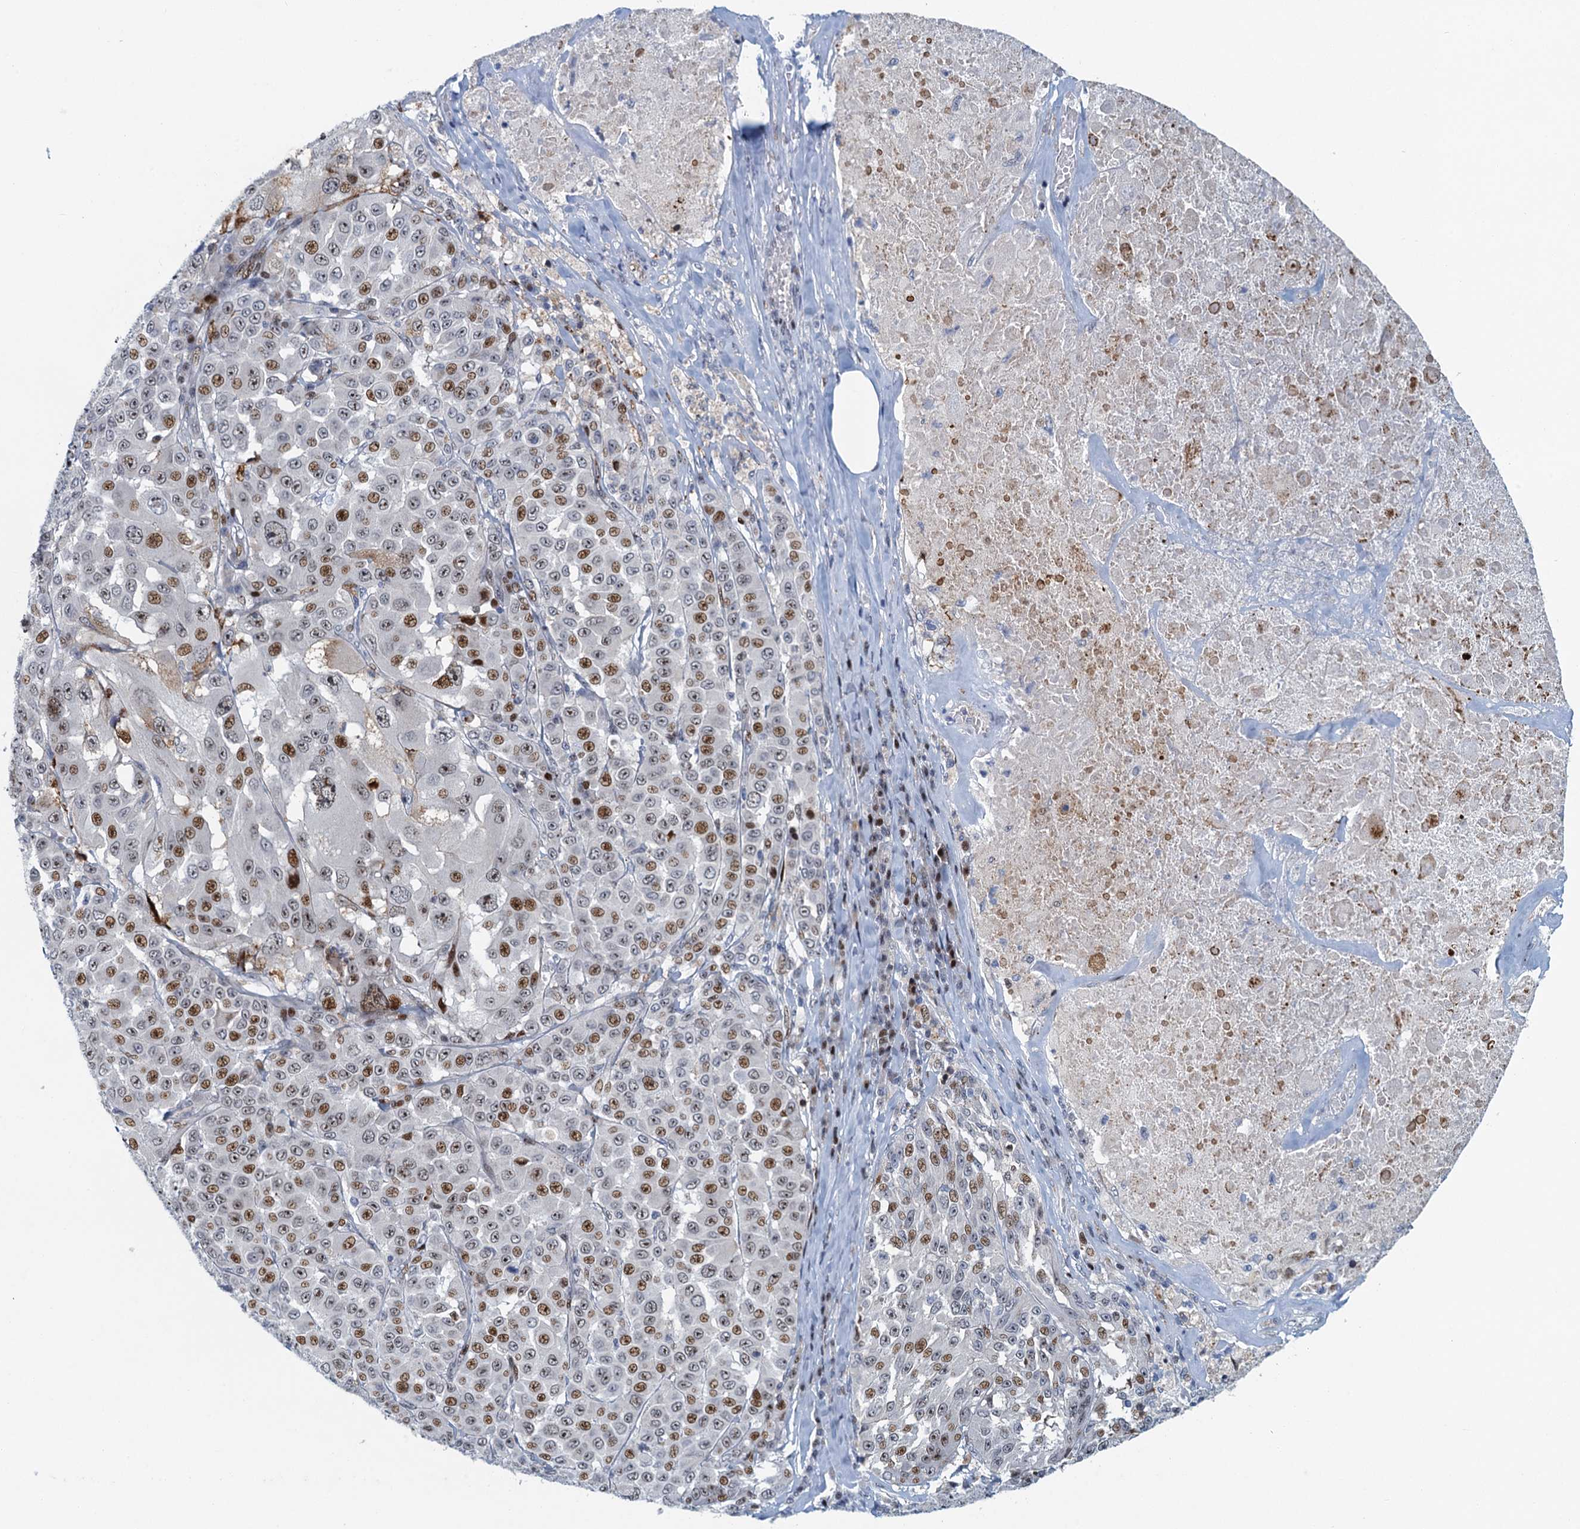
{"staining": {"intensity": "moderate", "quantity": ">75%", "location": "nuclear"}, "tissue": "melanoma", "cell_type": "Tumor cells", "image_type": "cancer", "snomed": [{"axis": "morphology", "description": "Malignant melanoma, Metastatic site"}, {"axis": "topography", "description": "Lymph node"}], "caption": "IHC (DAB) staining of malignant melanoma (metastatic site) shows moderate nuclear protein staining in approximately >75% of tumor cells.", "gene": "ANKRD13D", "patient": {"sex": "male", "age": 62}}